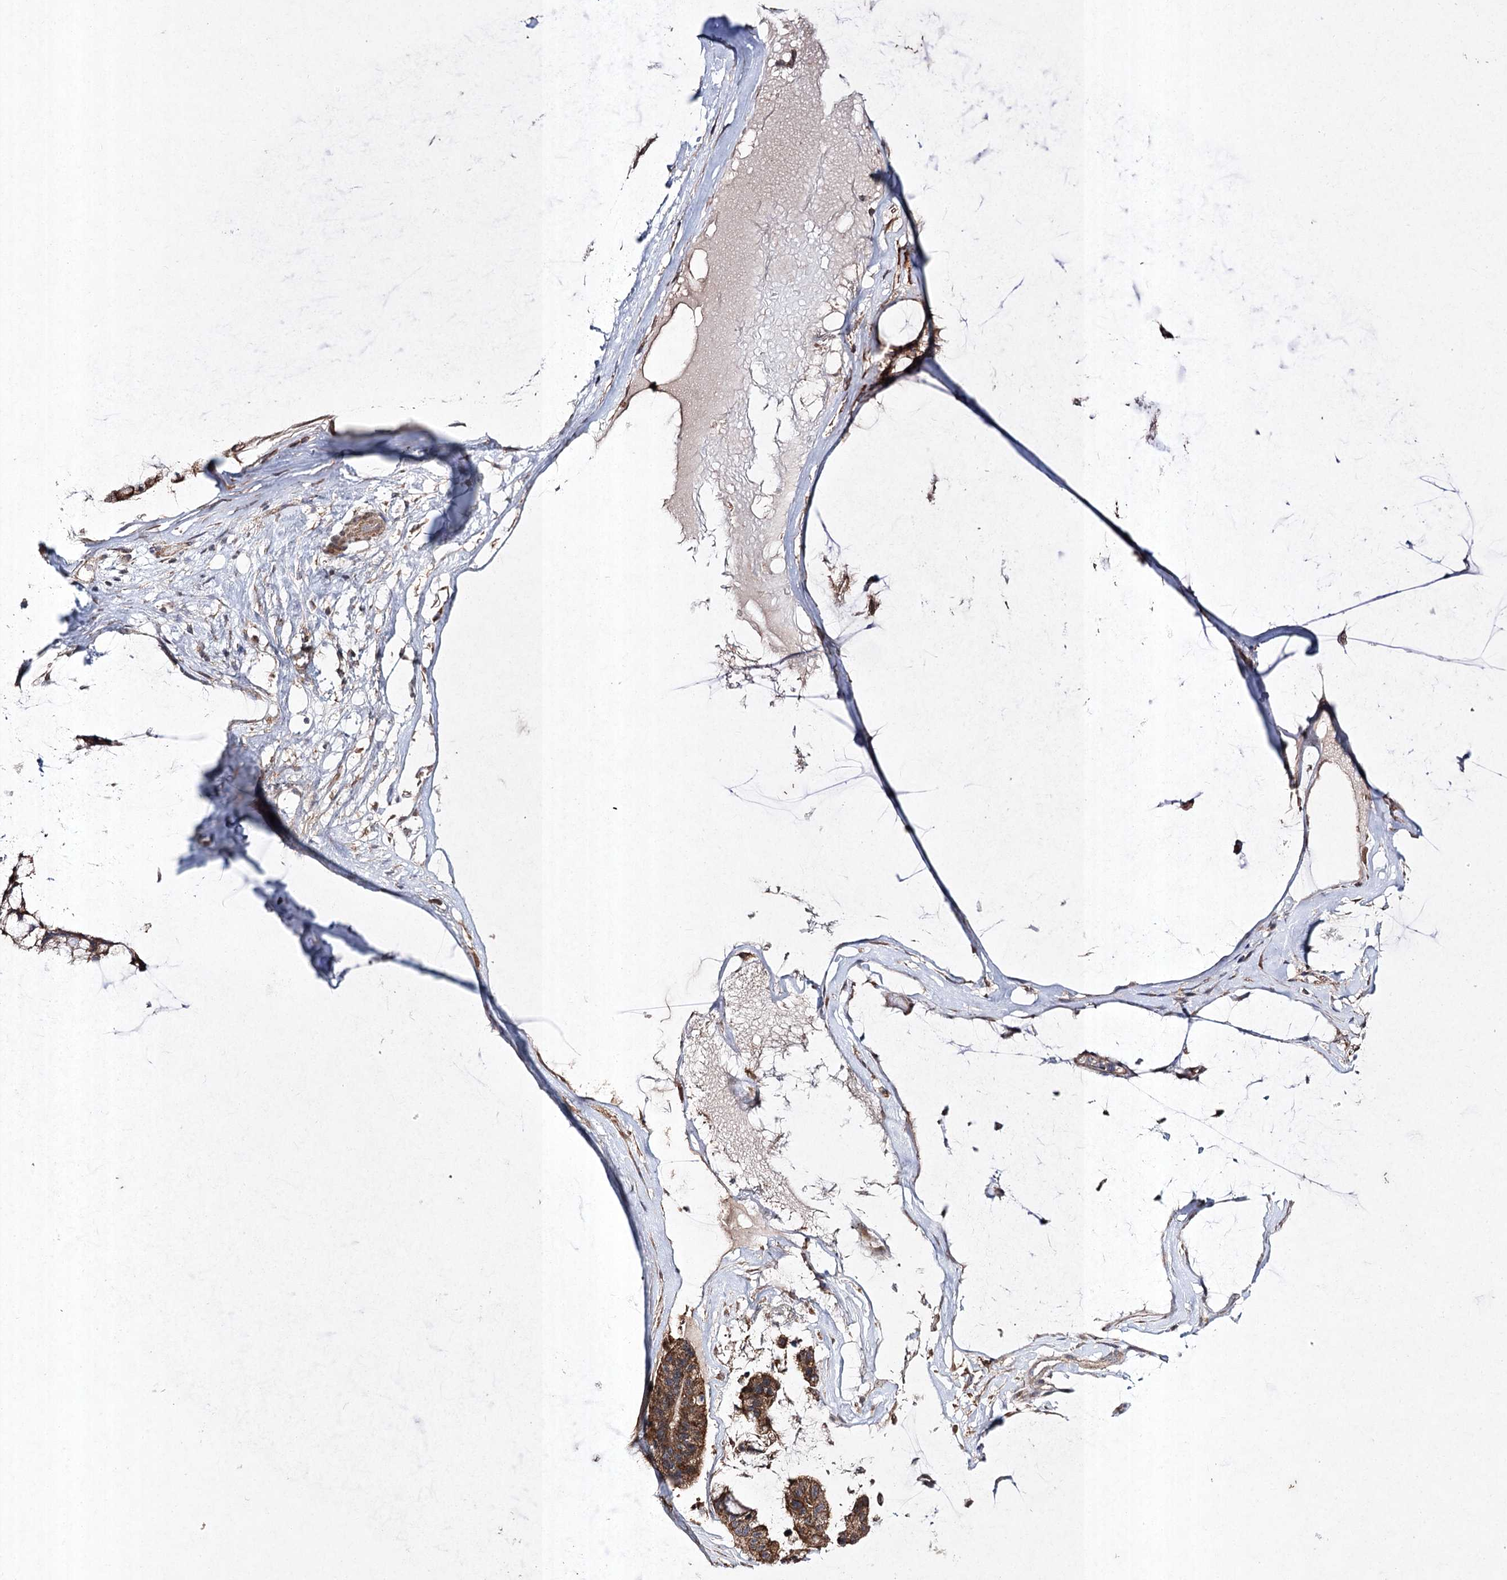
{"staining": {"intensity": "strong", "quantity": ">75%", "location": "cytoplasmic/membranous"}, "tissue": "ovarian cancer", "cell_type": "Tumor cells", "image_type": "cancer", "snomed": [{"axis": "morphology", "description": "Cystadenocarcinoma, mucinous, NOS"}, {"axis": "topography", "description": "Ovary"}], "caption": "Ovarian mucinous cystadenocarcinoma stained for a protein (brown) demonstrates strong cytoplasmic/membranous positive staining in approximately >75% of tumor cells.", "gene": "FANCL", "patient": {"sex": "female", "age": 39}}